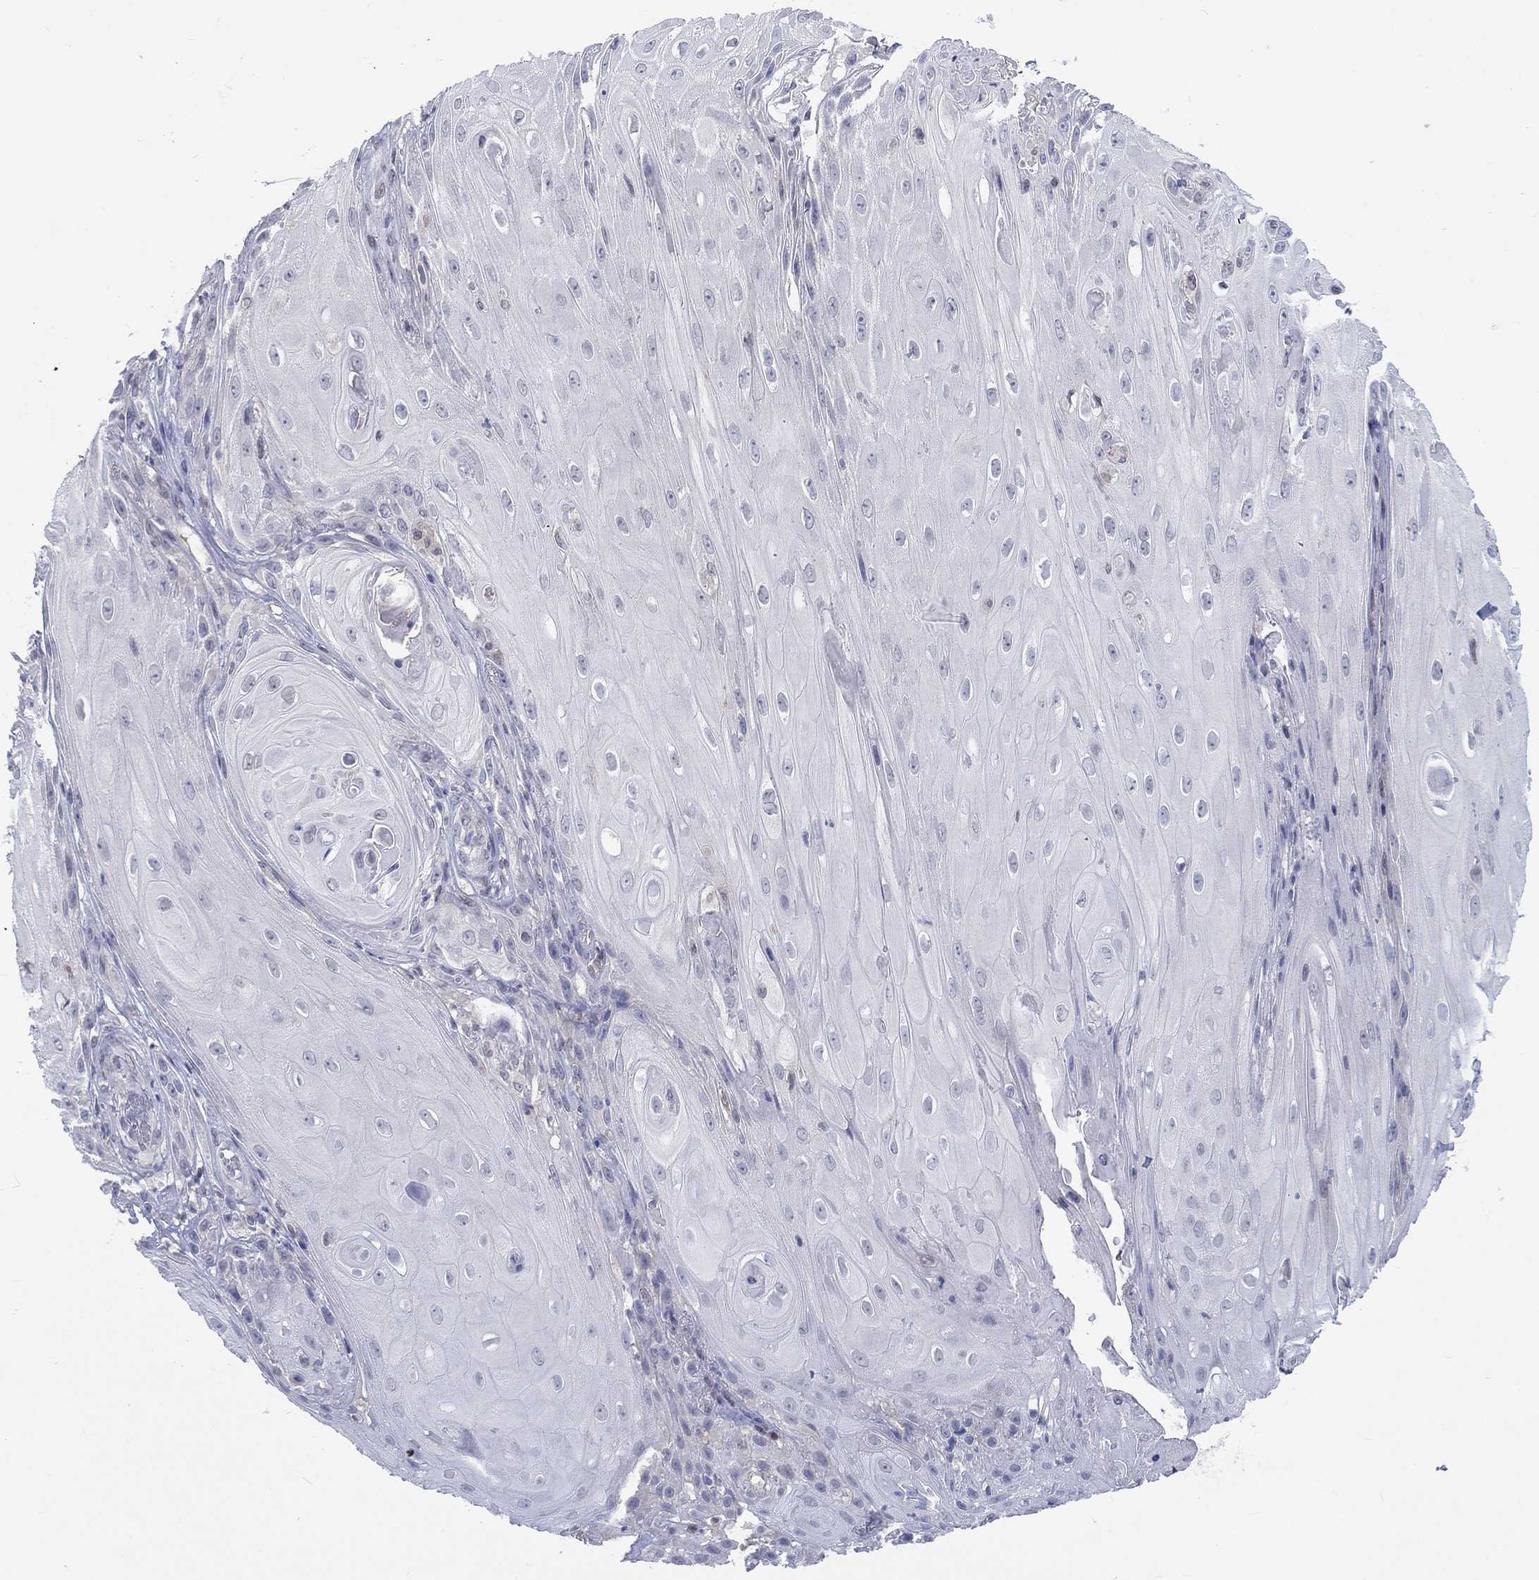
{"staining": {"intensity": "negative", "quantity": "none", "location": "none"}, "tissue": "skin cancer", "cell_type": "Tumor cells", "image_type": "cancer", "snomed": [{"axis": "morphology", "description": "Squamous cell carcinoma, NOS"}, {"axis": "topography", "description": "Skin"}], "caption": "This is an immunohistochemistry (IHC) image of skin squamous cell carcinoma. There is no positivity in tumor cells.", "gene": "EGFLAM", "patient": {"sex": "male", "age": 62}}